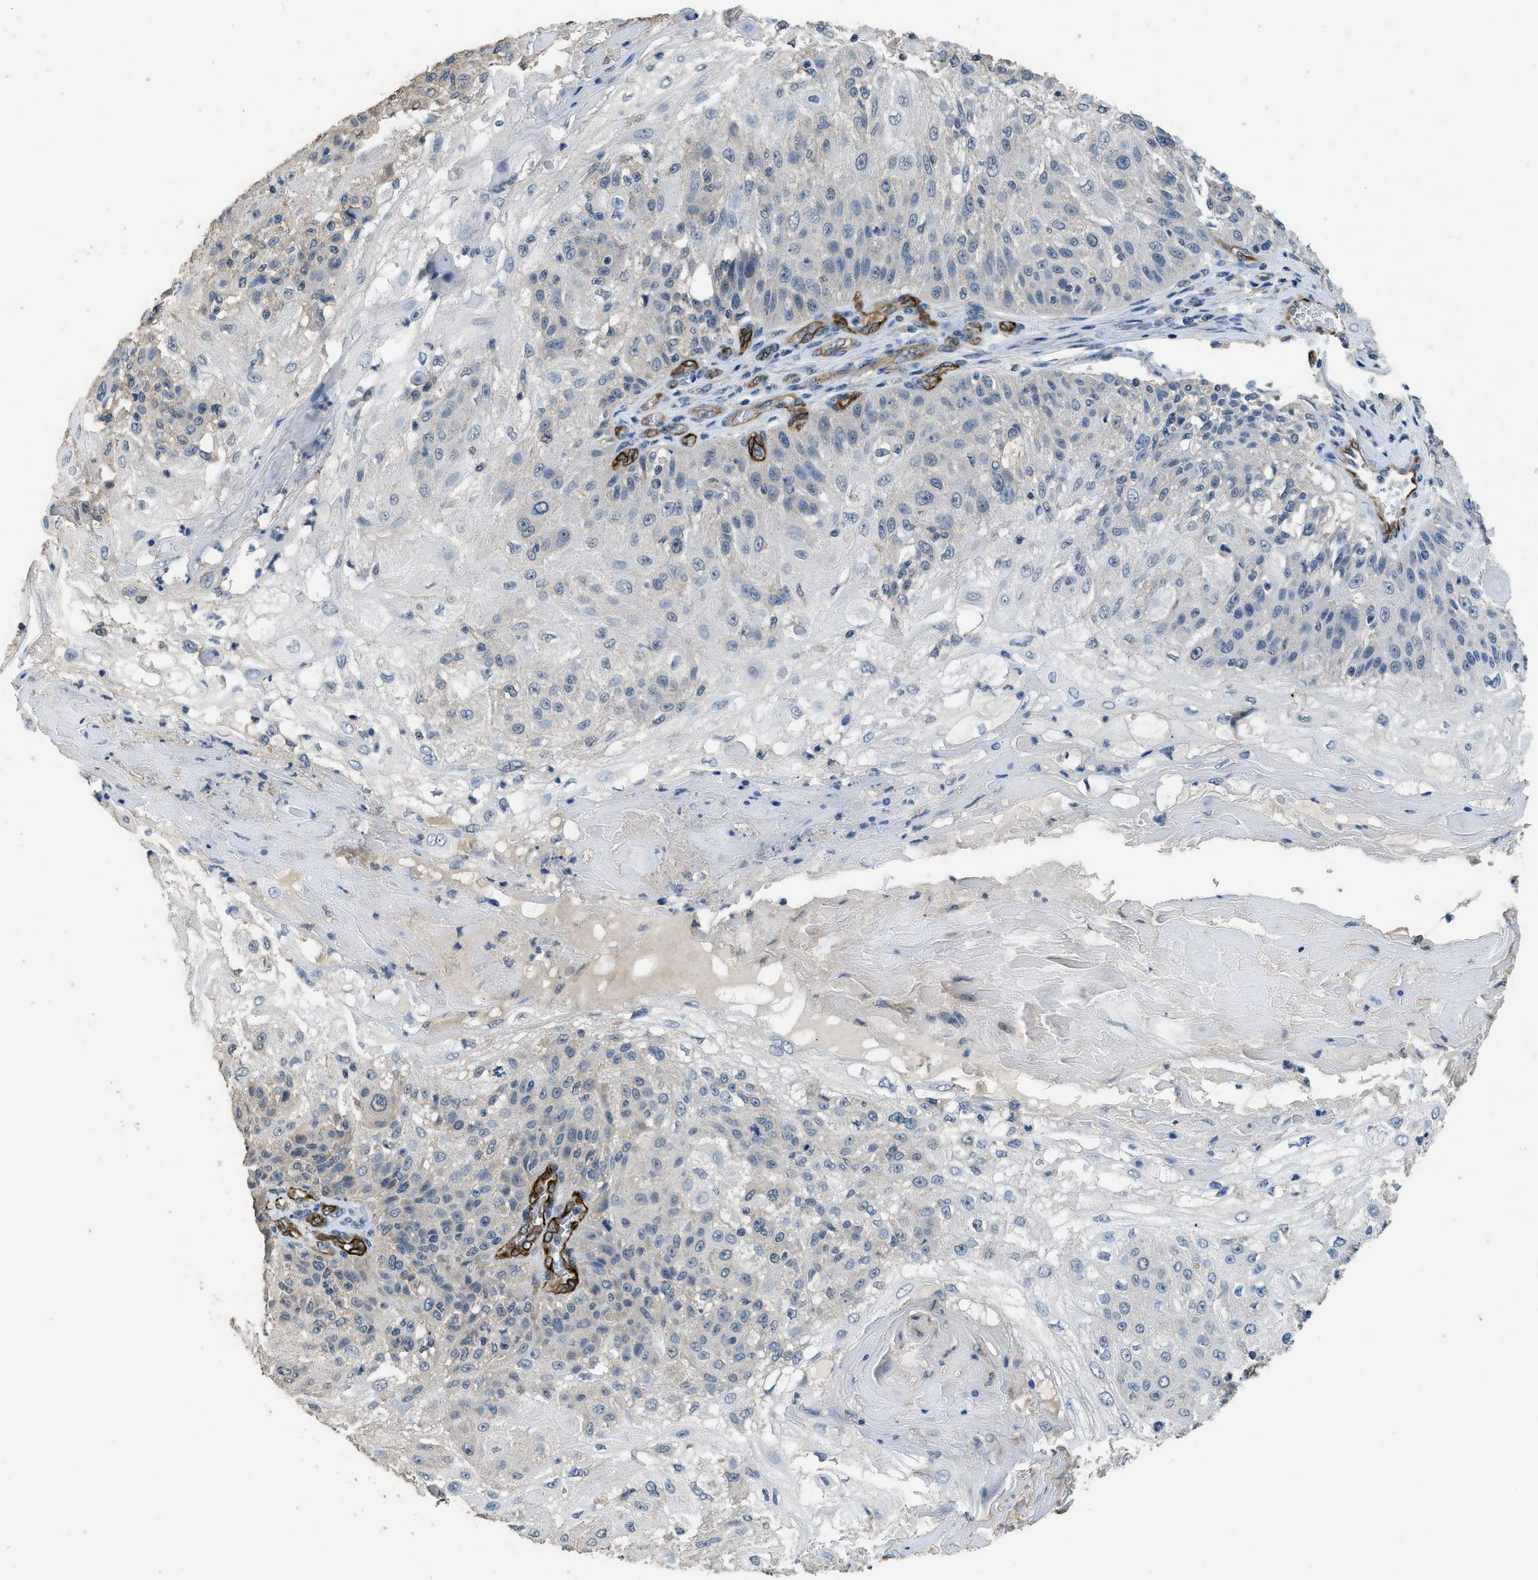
{"staining": {"intensity": "negative", "quantity": "none", "location": "none"}, "tissue": "skin cancer", "cell_type": "Tumor cells", "image_type": "cancer", "snomed": [{"axis": "morphology", "description": "Normal tissue, NOS"}, {"axis": "morphology", "description": "Squamous cell carcinoma, NOS"}, {"axis": "topography", "description": "Skin"}], "caption": "DAB immunohistochemical staining of human skin cancer shows no significant expression in tumor cells. (DAB (3,3'-diaminobenzidine) IHC visualized using brightfield microscopy, high magnification).", "gene": "SYNM", "patient": {"sex": "female", "age": 83}}